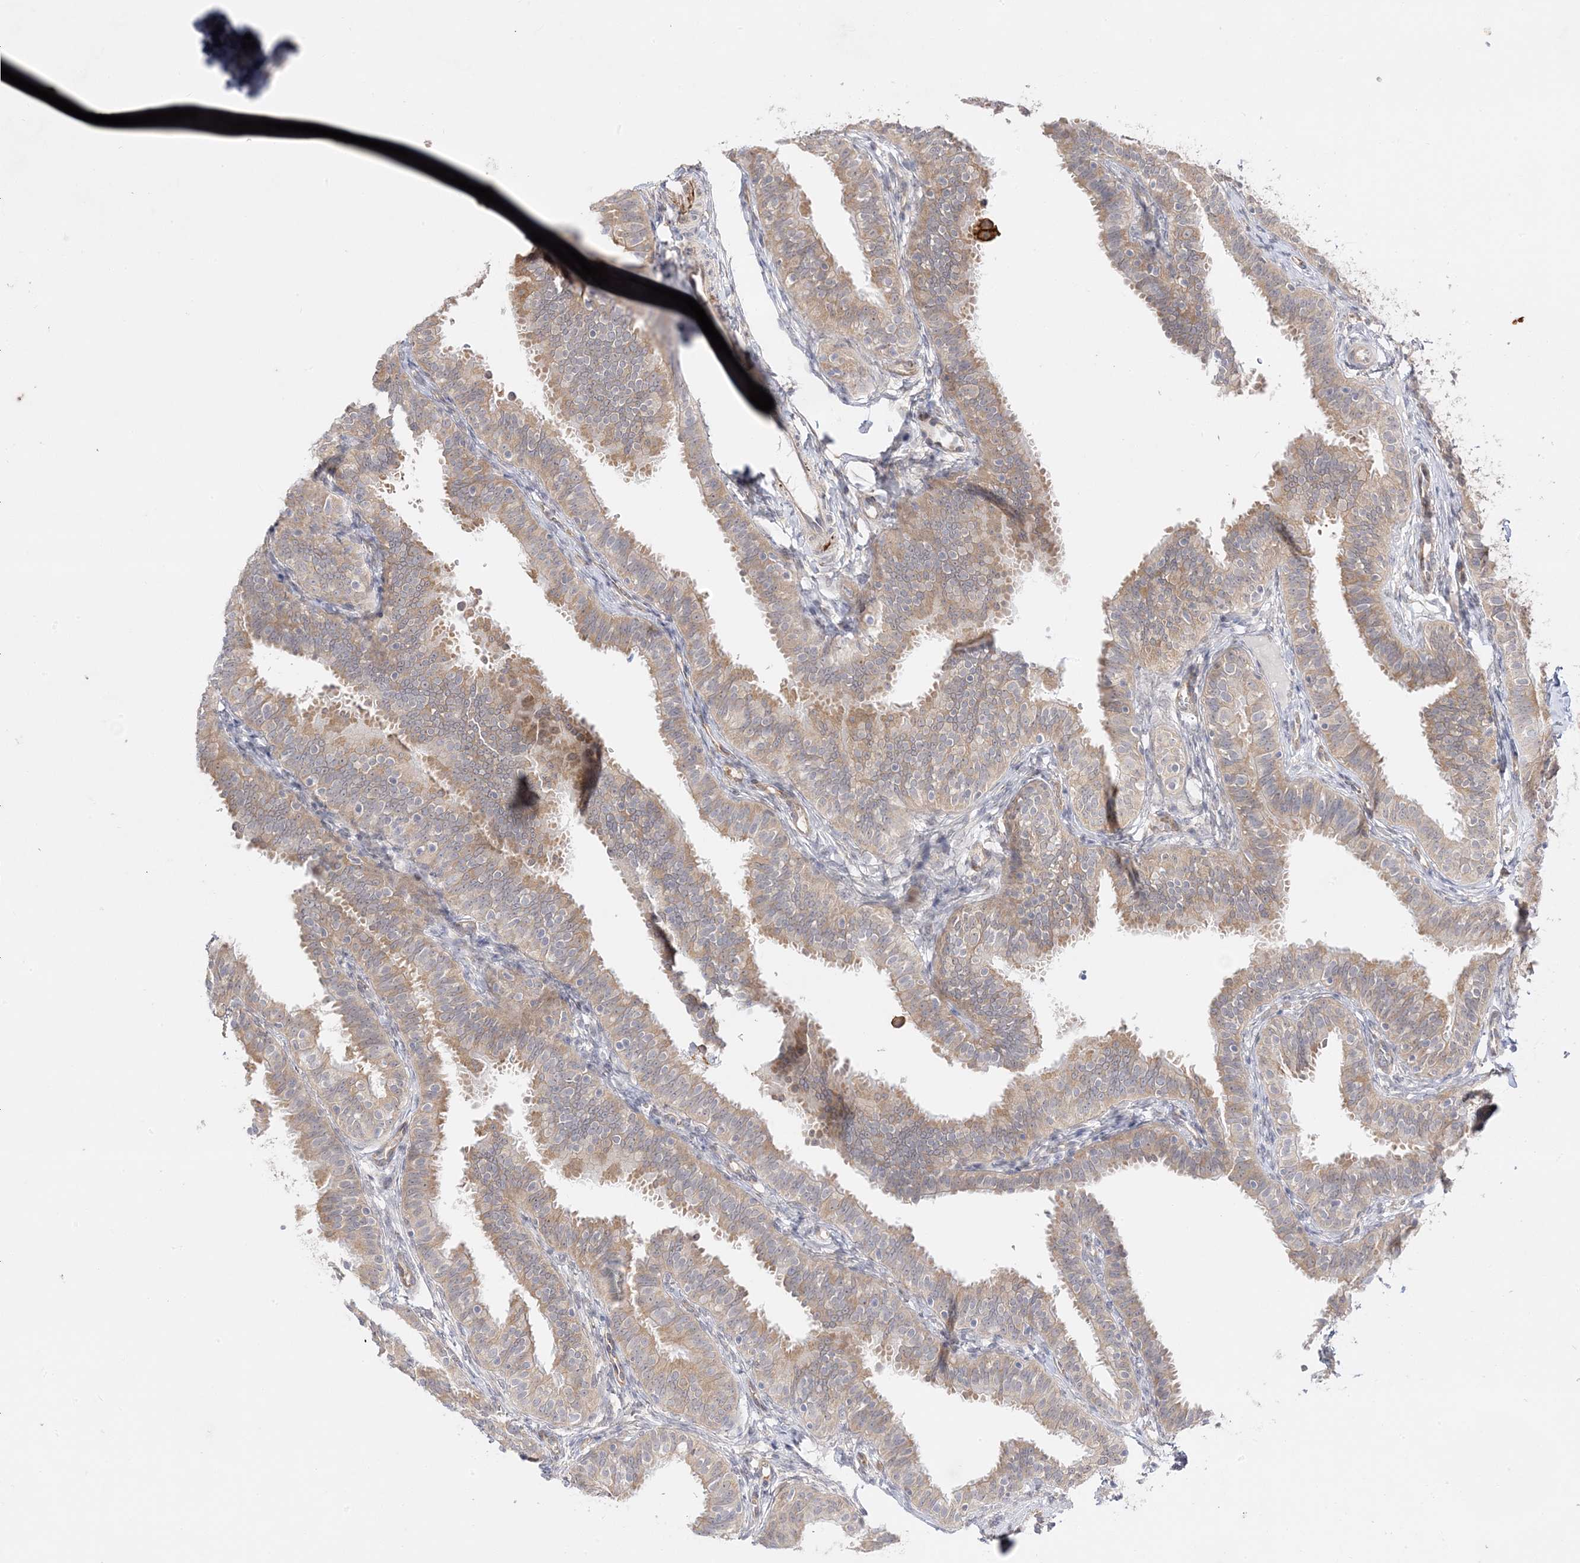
{"staining": {"intensity": "moderate", "quantity": ">75%", "location": "cytoplasmic/membranous,nuclear"}, "tissue": "fallopian tube", "cell_type": "Glandular cells", "image_type": "normal", "snomed": [{"axis": "morphology", "description": "Normal tissue, NOS"}, {"axis": "topography", "description": "Fallopian tube"}], "caption": "High-power microscopy captured an IHC image of normal fallopian tube, revealing moderate cytoplasmic/membranous,nuclear staining in about >75% of glandular cells.", "gene": "C2CD2", "patient": {"sex": "female", "age": 35}}